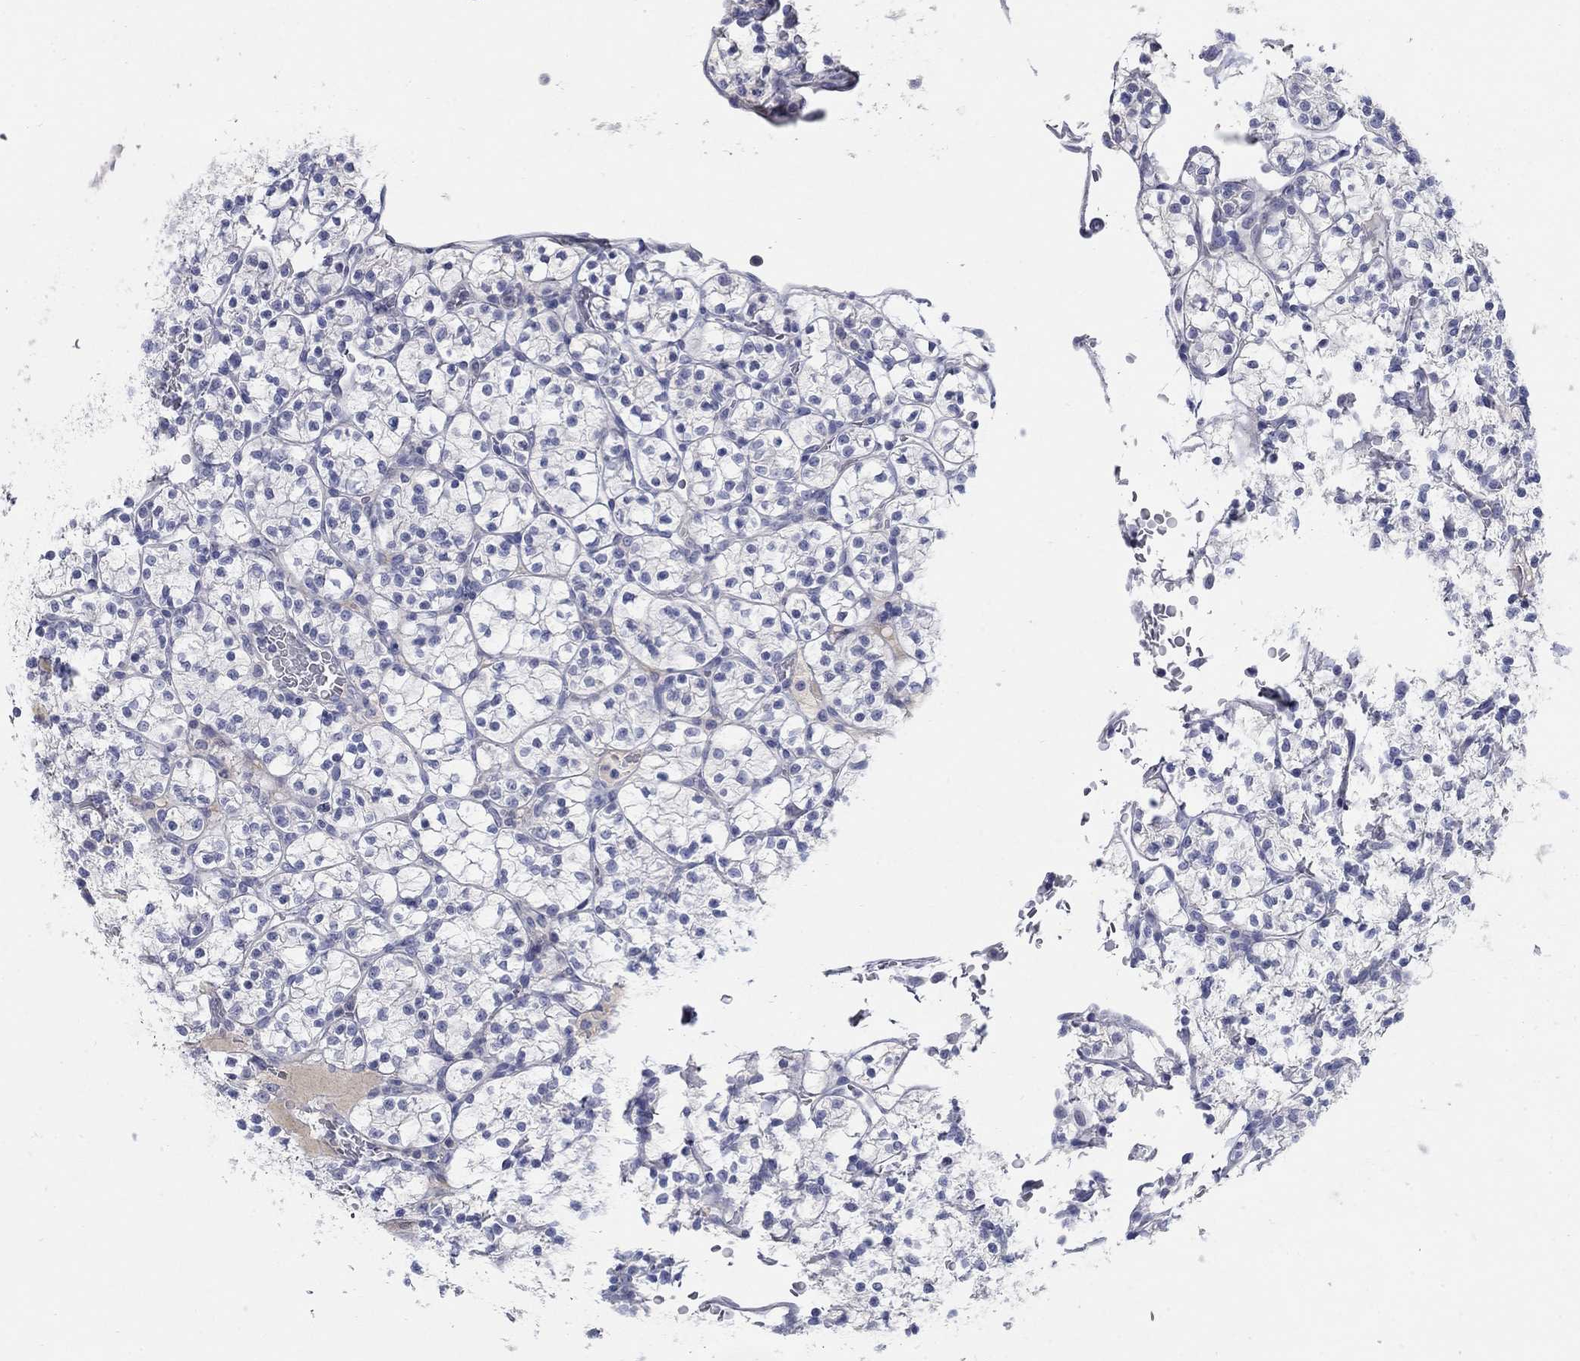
{"staining": {"intensity": "negative", "quantity": "none", "location": "none"}, "tissue": "renal cancer", "cell_type": "Tumor cells", "image_type": "cancer", "snomed": [{"axis": "morphology", "description": "Adenocarcinoma, NOS"}, {"axis": "topography", "description": "Kidney"}], "caption": "Immunohistochemical staining of human renal cancer (adenocarcinoma) exhibits no significant expression in tumor cells.", "gene": "TMEM249", "patient": {"sex": "female", "age": 89}}